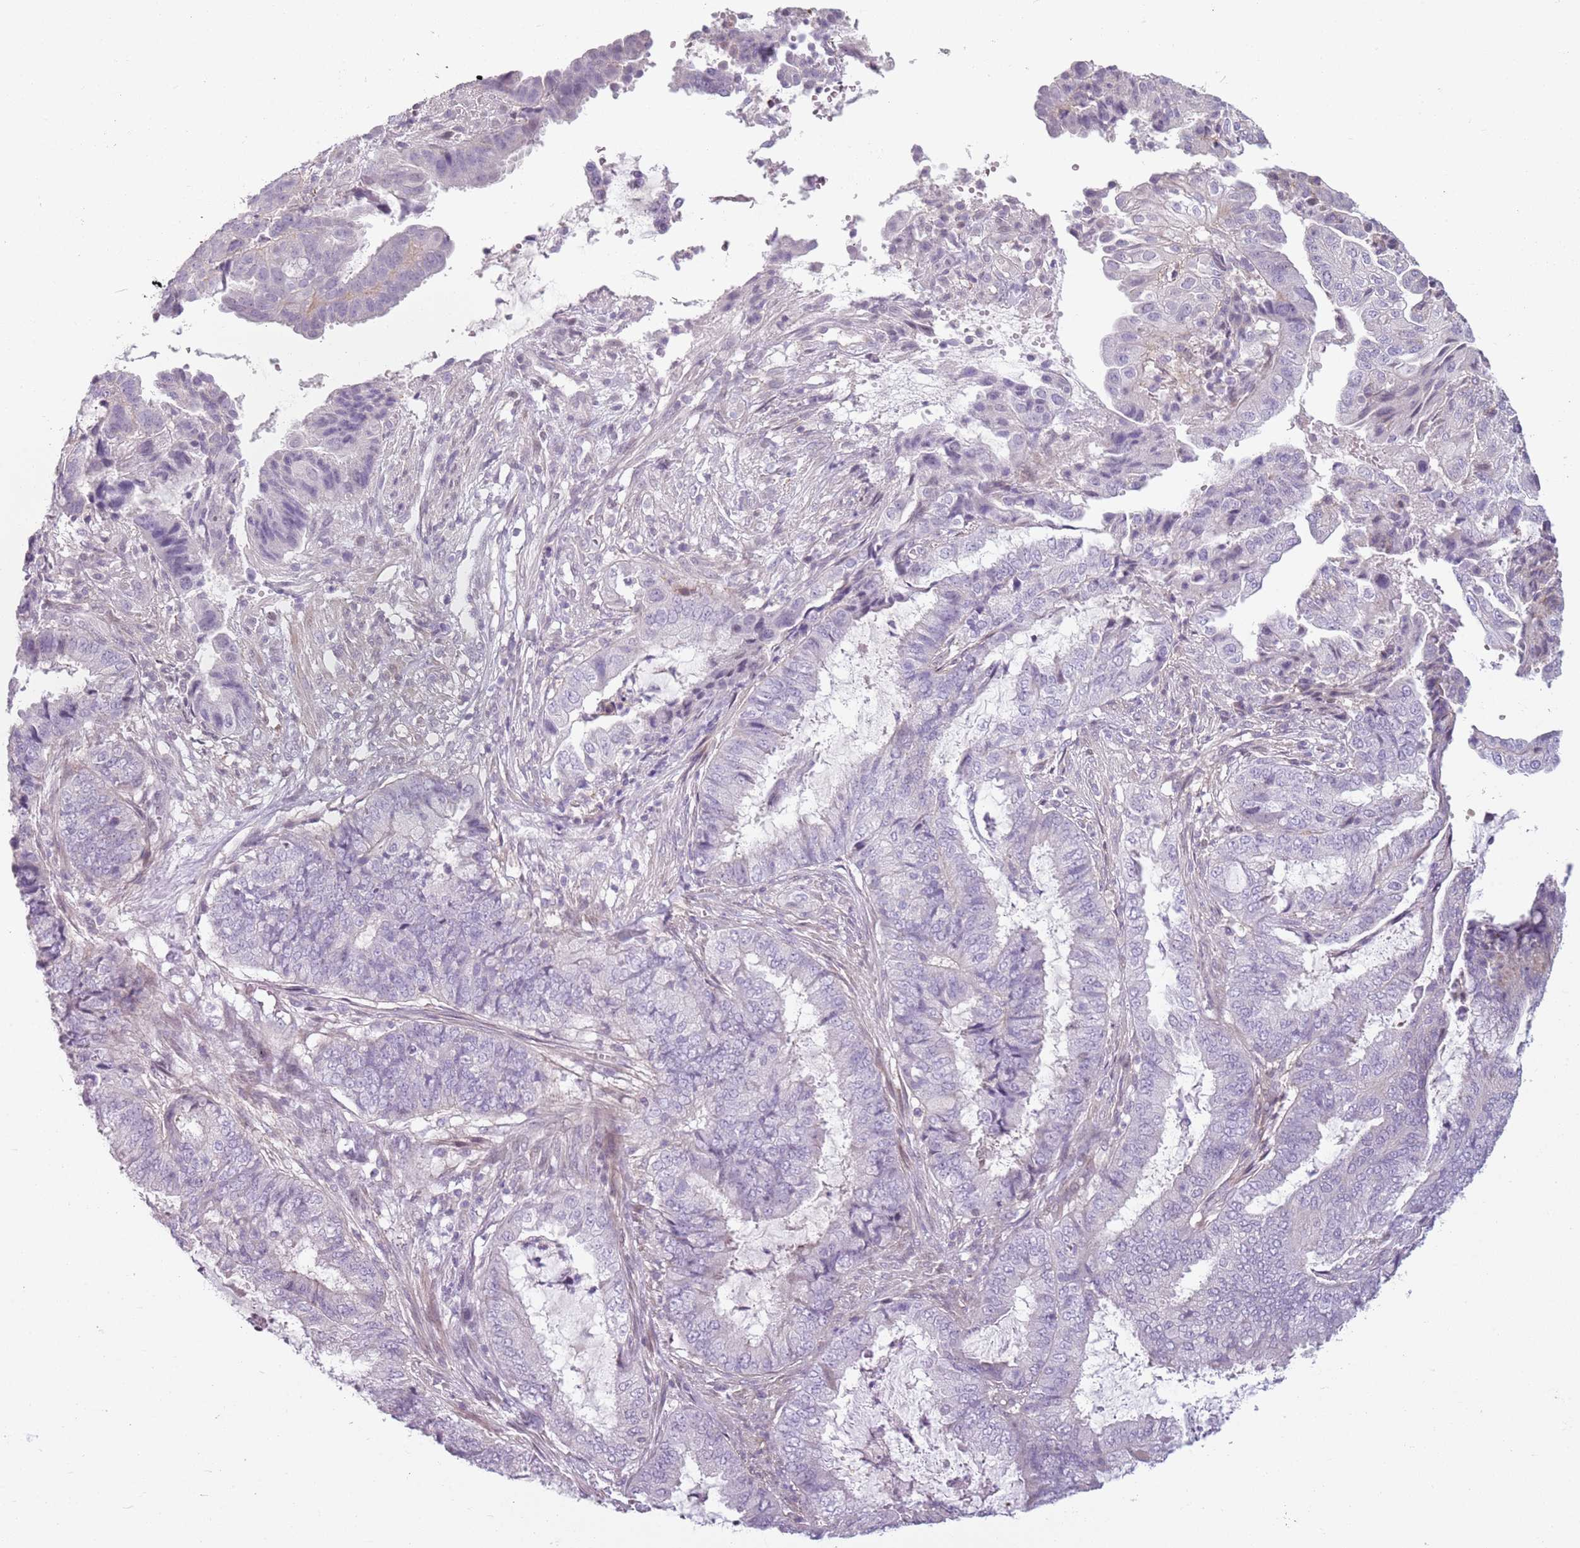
{"staining": {"intensity": "negative", "quantity": "none", "location": "none"}, "tissue": "endometrial cancer", "cell_type": "Tumor cells", "image_type": "cancer", "snomed": [{"axis": "morphology", "description": "Adenocarcinoma, NOS"}, {"axis": "topography", "description": "Endometrium"}], "caption": "DAB immunohistochemical staining of human adenocarcinoma (endometrial) demonstrates no significant staining in tumor cells. (DAB immunohistochemistry visualized using brightfield microscopy, high magnification).", "gene": "DEFB116", "patient": {"sex": "female", "age": 51}}